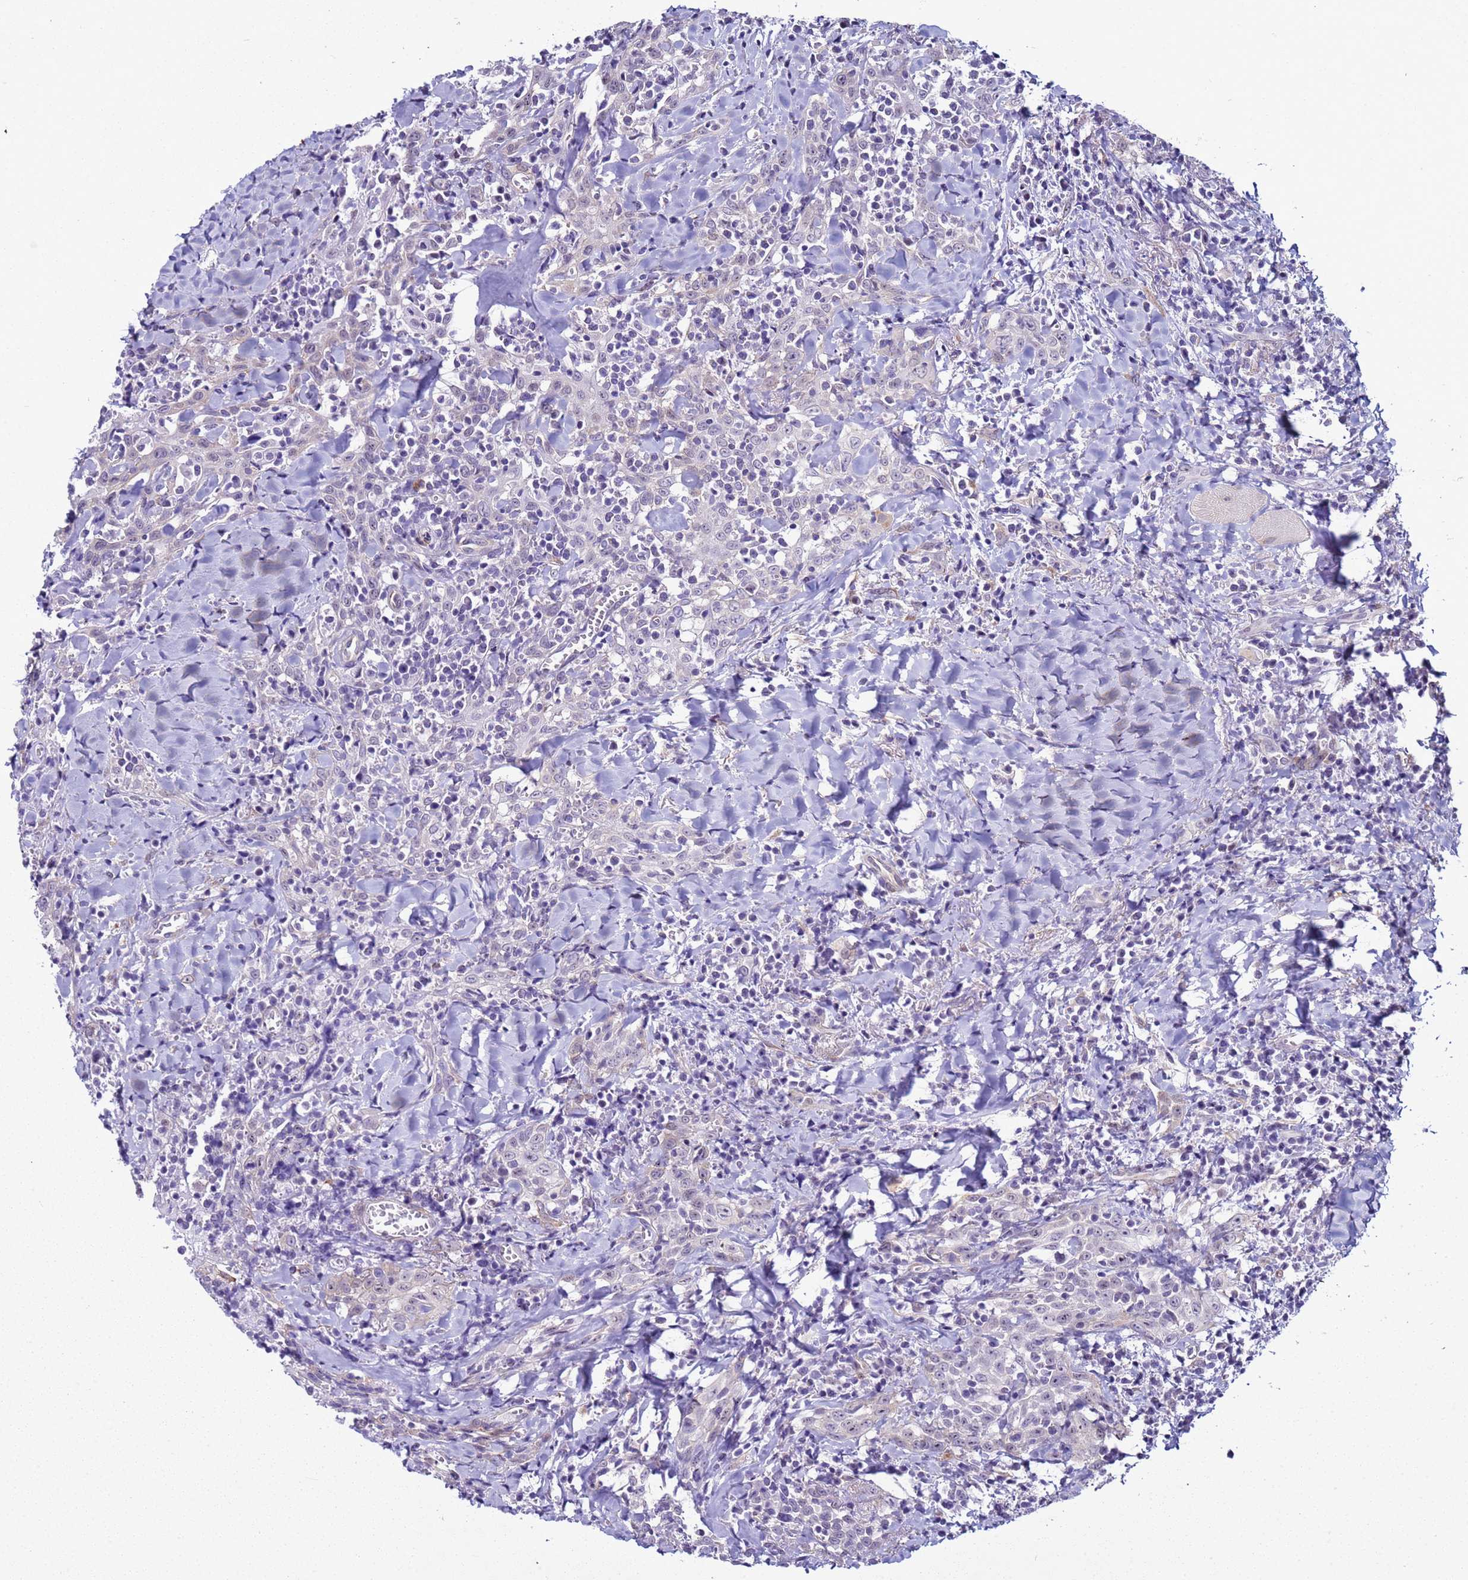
{"staining": {"intensity": "negative", "quantity": "none", "location": "none"}, "tissue": "head and neck cancer", "cell_type": "Tumor cells", "image_type": "cancer", "snomed": [{"axis": "morphology", "description": "Squamous cell carcinoma, NOS"}, {"axis": "topography", "description": "Head-Neck"}], "caption": "Squamous cell carcinoma (head and neck) stained for a protein using IHC displays no staining tumor cells.", "gene": "LRRC10B", "patient": {"sex": "female", "age": 70}}